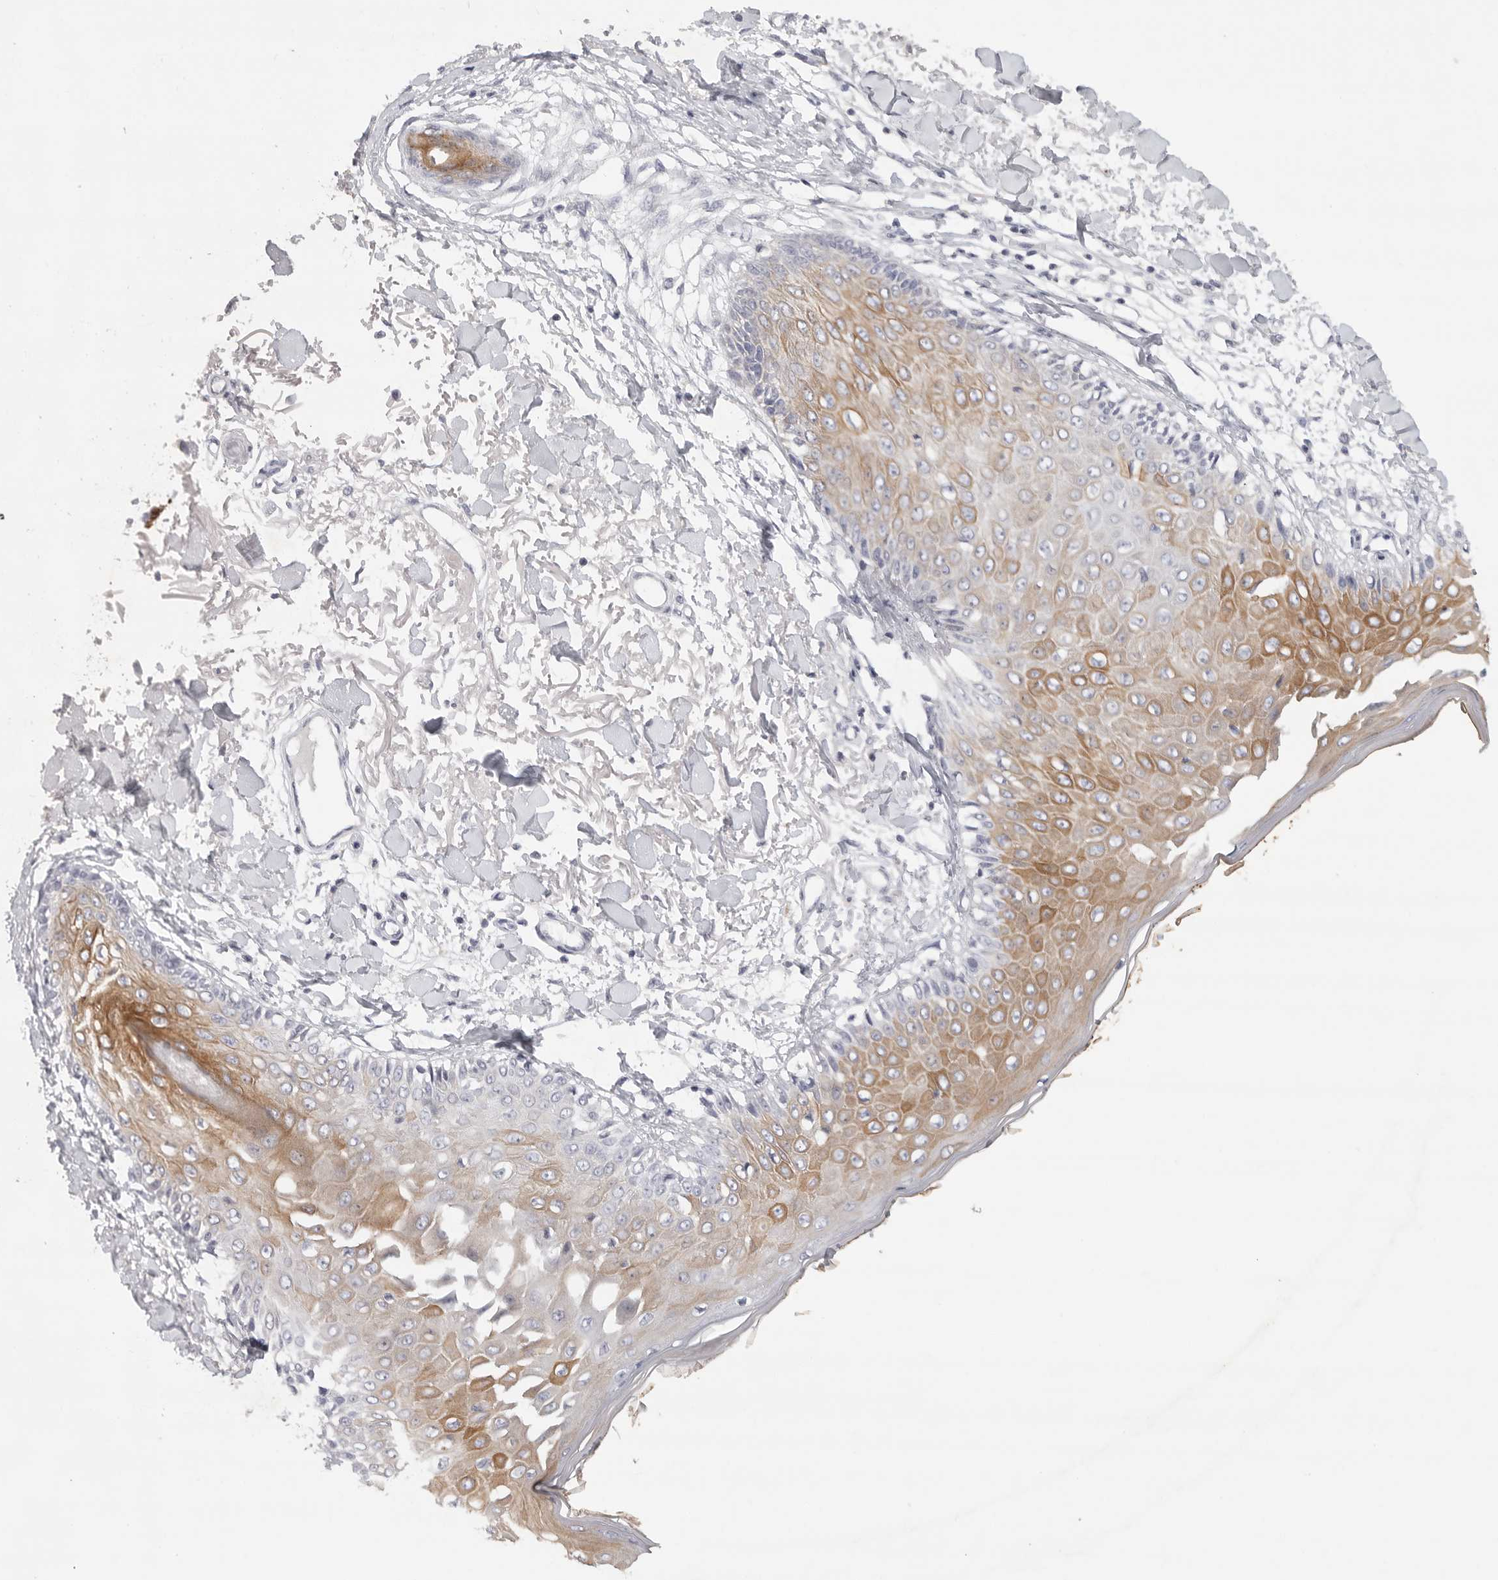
{"staining": {"intensity": "negative", "quantity": "none", "location": "none"}, "tissue": "skin", "cell_type": "Fibroblasts", "image_type": "normal", "snomed": [{"axis": "morphology", "description": "Normal tissue, NOS"}, {"axis": "morphology", "description": "Squamous cell carcinoma, NOS"}, {"axis": "topography", "description": "Skin"}, {"axis": "topography", "description": "Peripheral nerve tissue"}], "caption": "IHC photomicrograph of normal human skin stained for a protein (brown), which exhibits no expression in fibroblasts.", "gene": "TMEM69", "patient": {"sex": "male", "age": 83}}